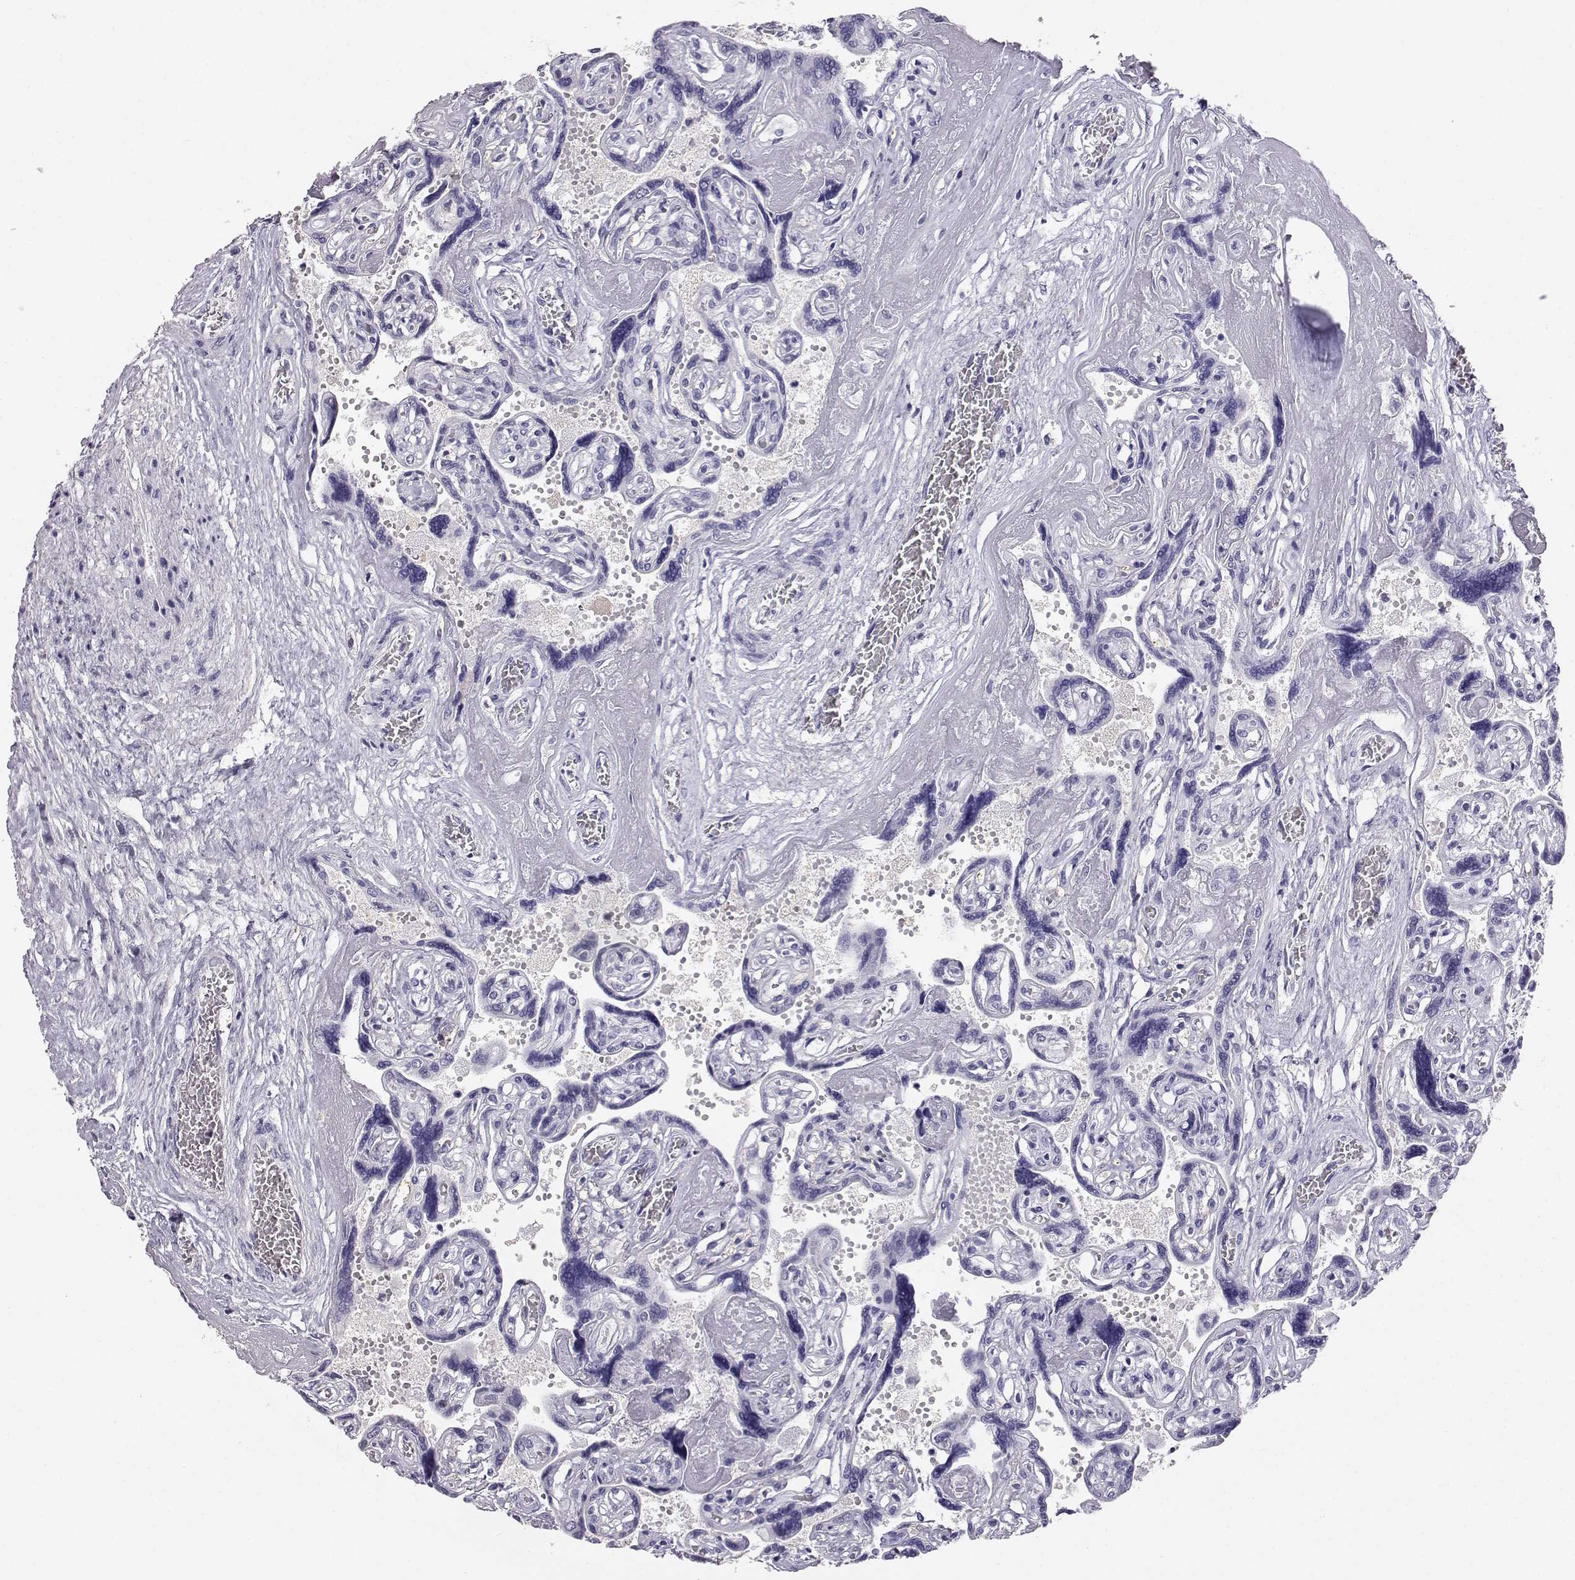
{"staining": {"intensity": "negative", "quantity": "none", "location": "none"}, "tissue": "placenta", "cell_type": "Decidual cells", "image_type": "normal", "snomed": [{"axis": "morphology", "description": "Normal tissue, NOS"}, {"axis": "topography", "description": "Placenta"}], "caption": "Immunohistochemistry (IHC) of unremarkable placenta displays no expression in decidual cells. (Brightfield microscopy of DAB IHC at high magnification).", "gene": "AKR1B1", "patient": {"sex": "female", "age": 32}}